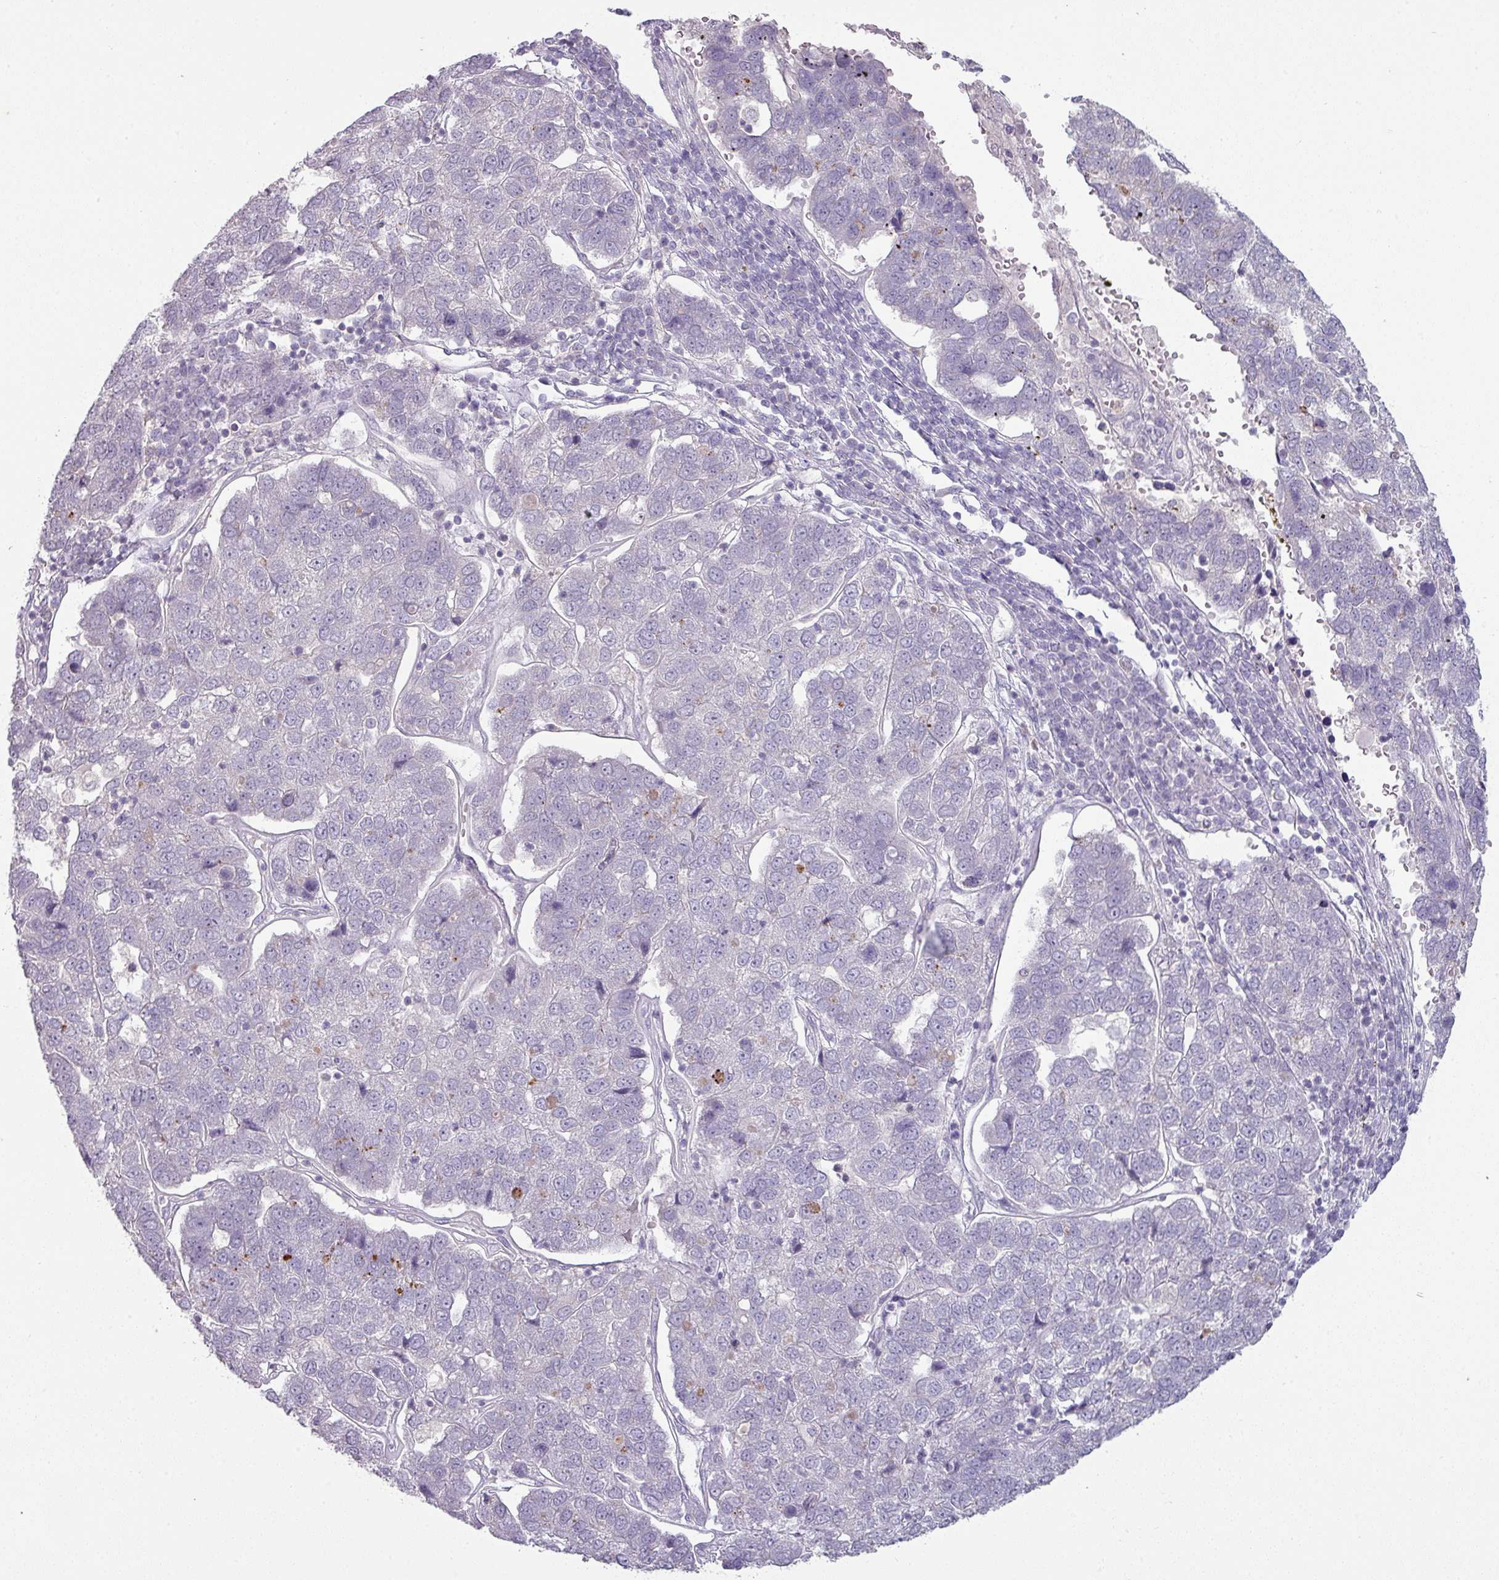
{"staining": {"intensity": "negative", "quantity": "none", "location": "none"}, "tissue": "pancreatic cancer", "cell_type": "Tumor cells", "image_type": "cancer", "snomed": [{"axis": "morphology", "description": "Adenocarcinoma, NOS"}, {"axis": "topography", "description": "Pancreas"}], "caption": "Tumor cells are negative for protein expression in human pancreatic cancer.", "gene": "MAGEC3", "patient": {"sex": "female", "age": 61}}